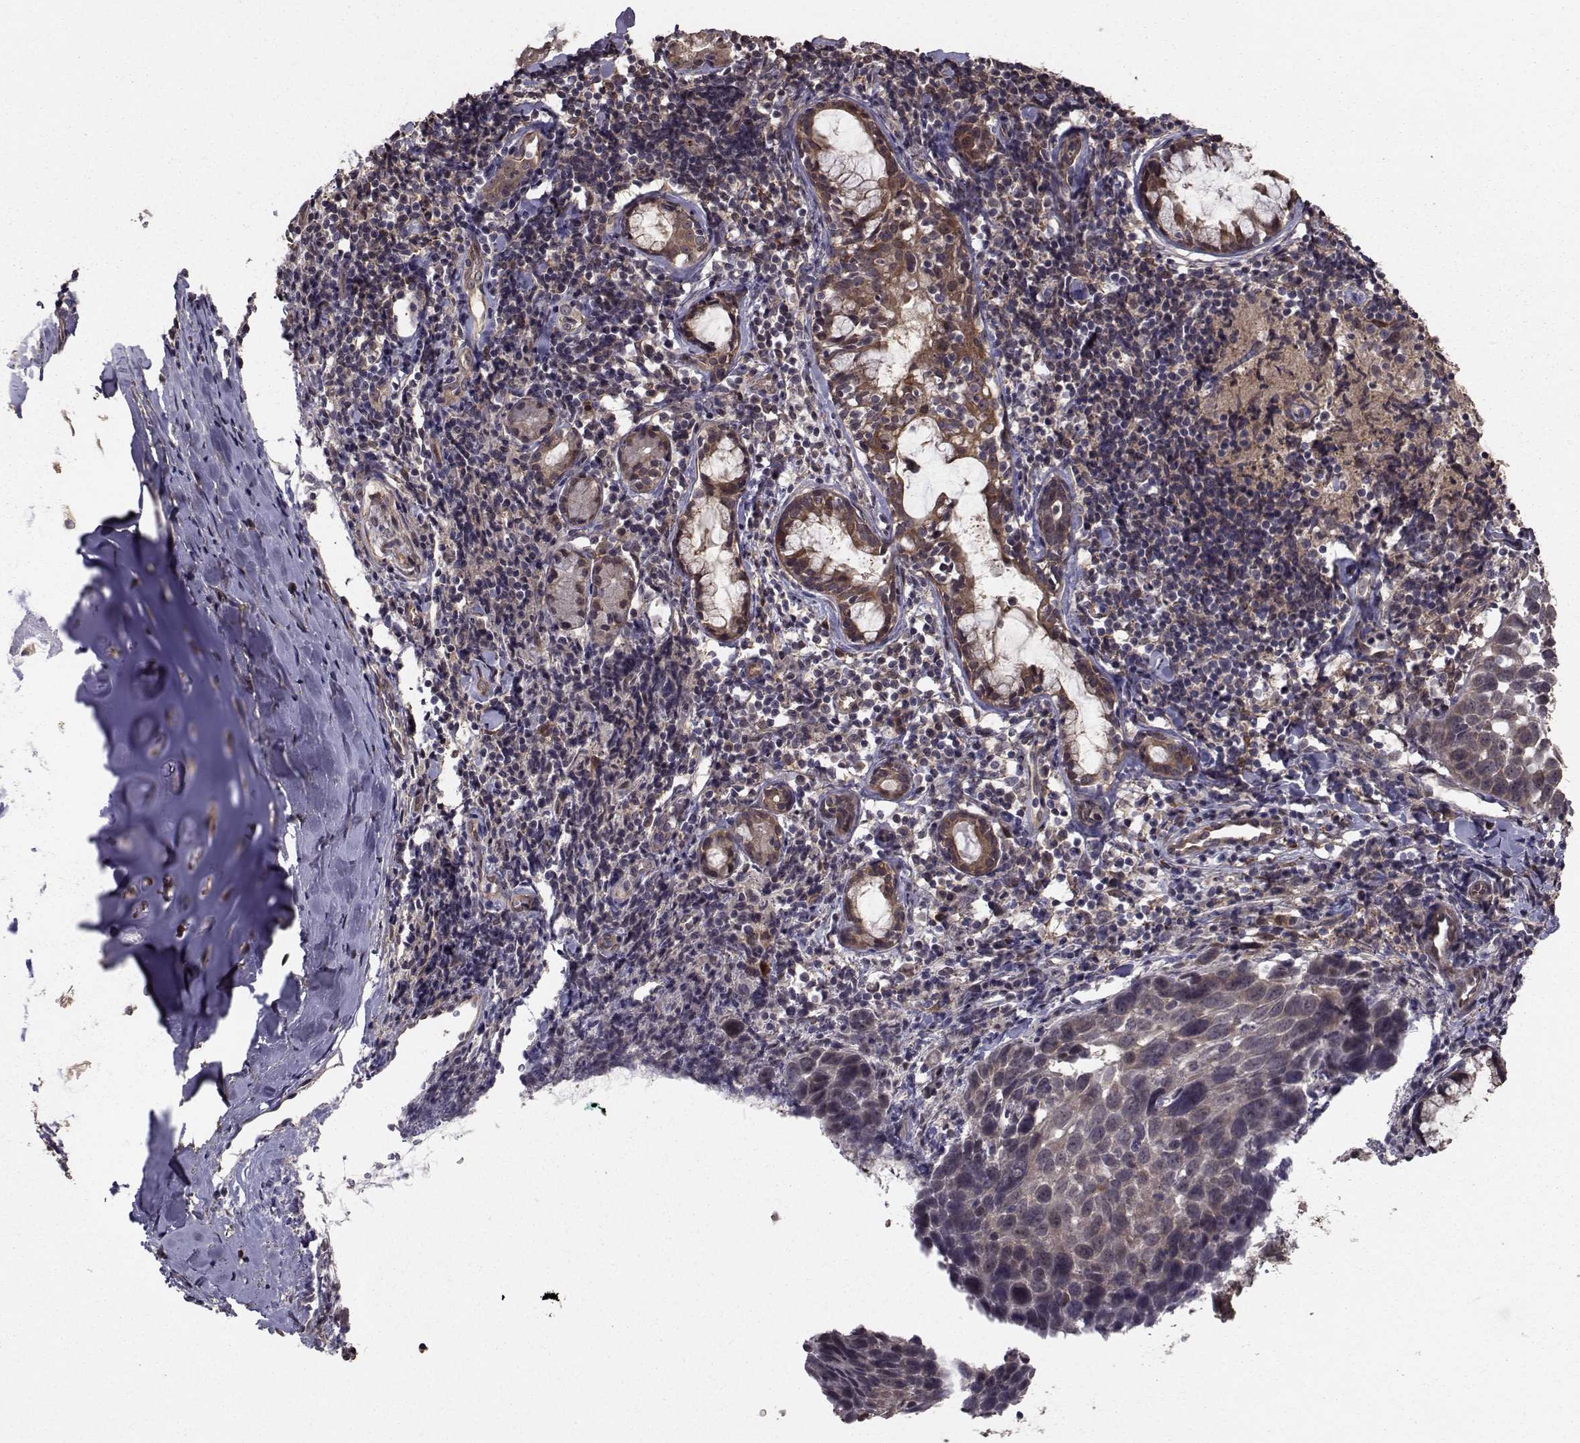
{"staining": {"intensity": "weak", "quantity": "25%-75%", "location": "cytoplasmic/membranous"}, "tissue": "lung cancer", "cell_type": "Tumor cells", "image_type": "cancer", "snomed": [{"axis": "morphology", "description": "Squamous cell carcinoma, NOS"}, {"axis": "topography", "description": "Lung"}], "caption": "This is a micrograph of immunohistochemistry staining of lung cancer, which shows weak positivity in the cytoplasmic/membranous of tumor cells.", "gene": "TRIP10", "patient": {"sex": "male", "age": 57}}